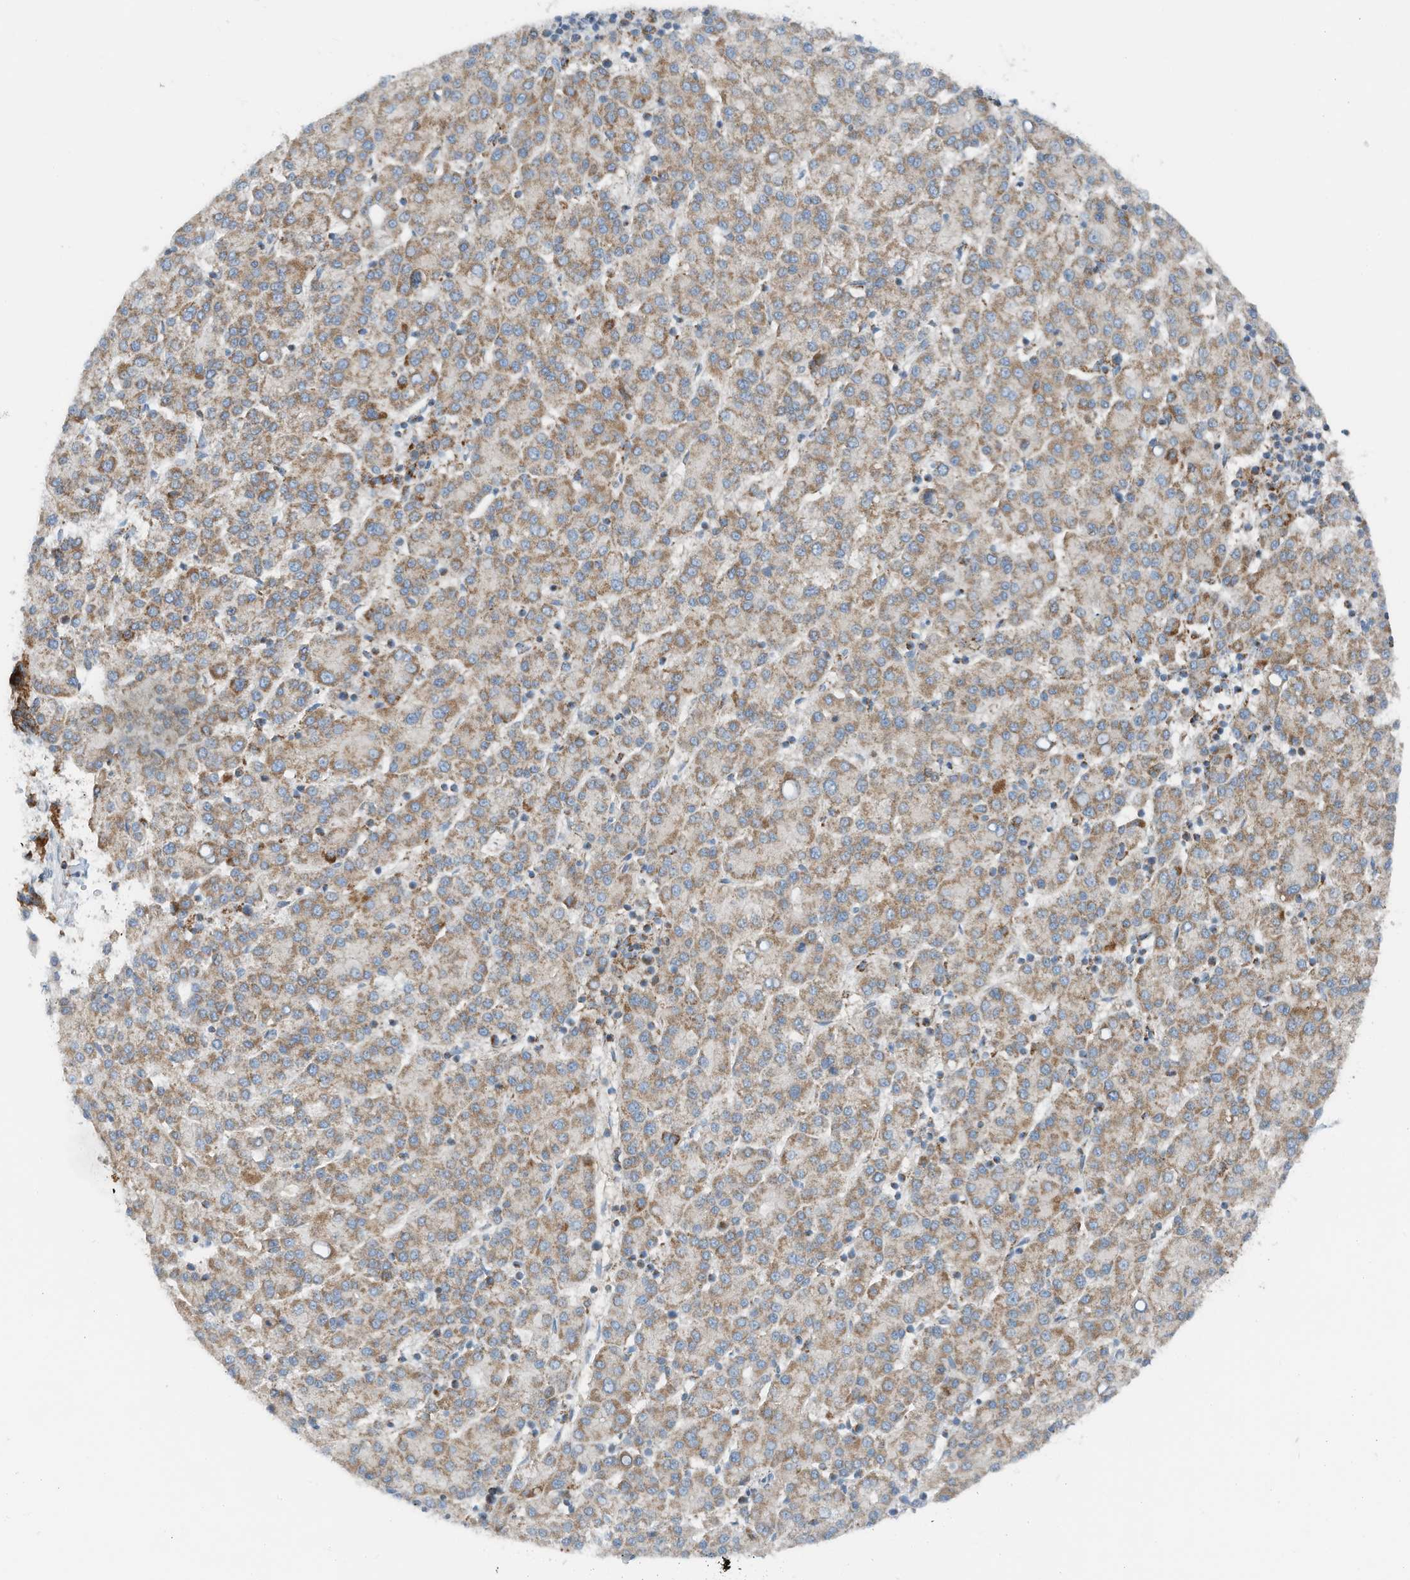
{"staining": {"intensity": "moderate", "quantity": ">75%", "location": "cytoplasmic/membranous"}, "tissue": "liver cancer", "cell_type": "Tumor cells", "image_type": "cancer", "snomed": [{"axis": "morphology", "description": "Carcinoma, Hepatocellular, NOS"}, {"axis": "topography", "description": "Liver"}], "caption": "Liver hepatocellular carcinoma stained with IHC demonstrates moderate cytoplasmic/membranous expression in about >75% of tumor cells.", "gene": "RMND1", "patient": {"sex": "female", "age": 58}}